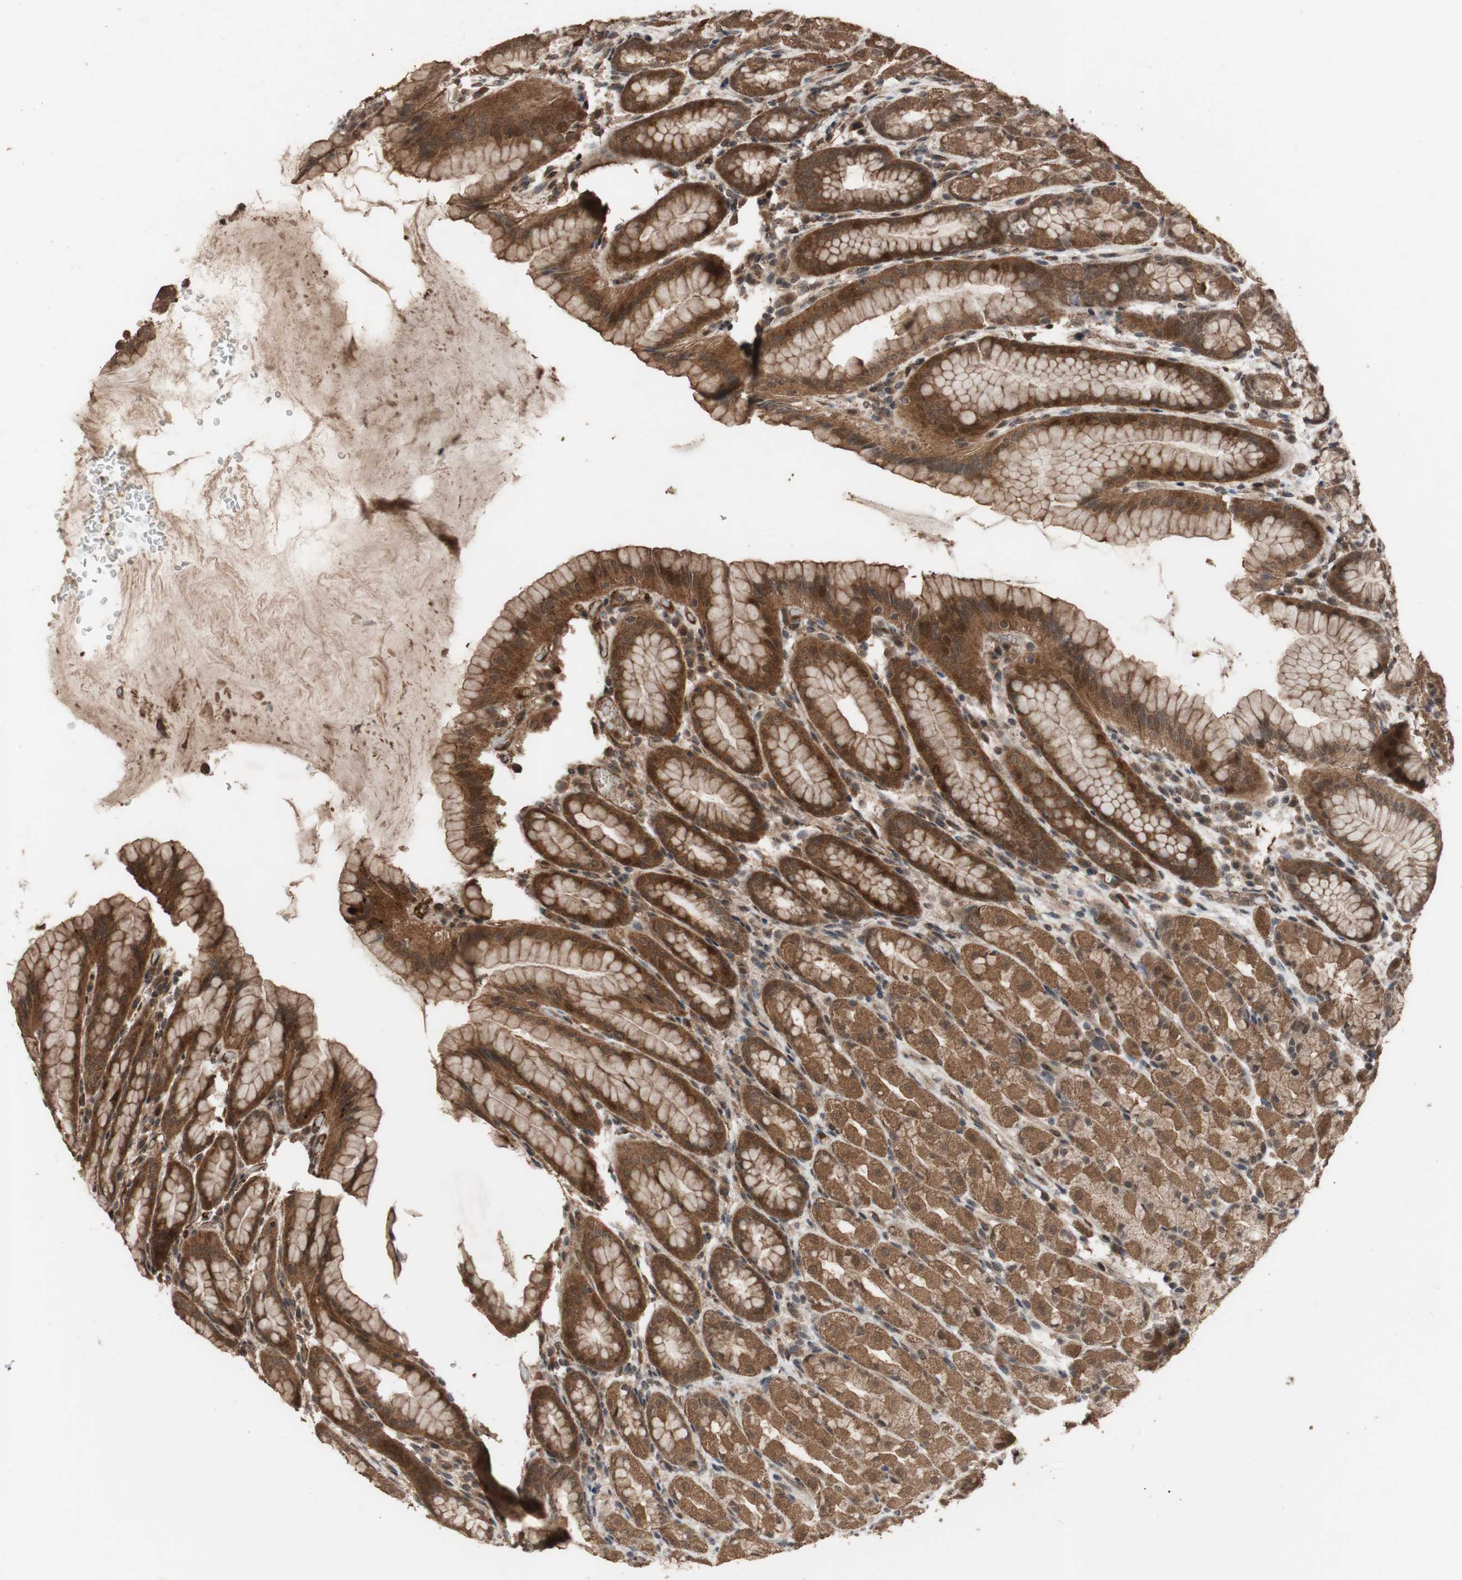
{"staining": {"intensity": "moderate", "quantity": ">75%", "location": "cytoplasmic/membranous,nuclear"}, "tissue": "stomach", "cell_type": "Glandular cells", "image_type": "normal", "snomed": [{"axis": "morphology", "description": "Normal tissue, NOS"}, {"axis": "topography", "description": "Stomach, upper"}], "caption": "A medium amount of moderate cytoplasmic/membranous,nuclear expression is seen in about >75% of glandular cells in normal stomach. (brown staining indicates protein expression, while blue staining denotes nuclei).", "gene": "KANSL1", "patient": {"sex": "male", "age": 68}}